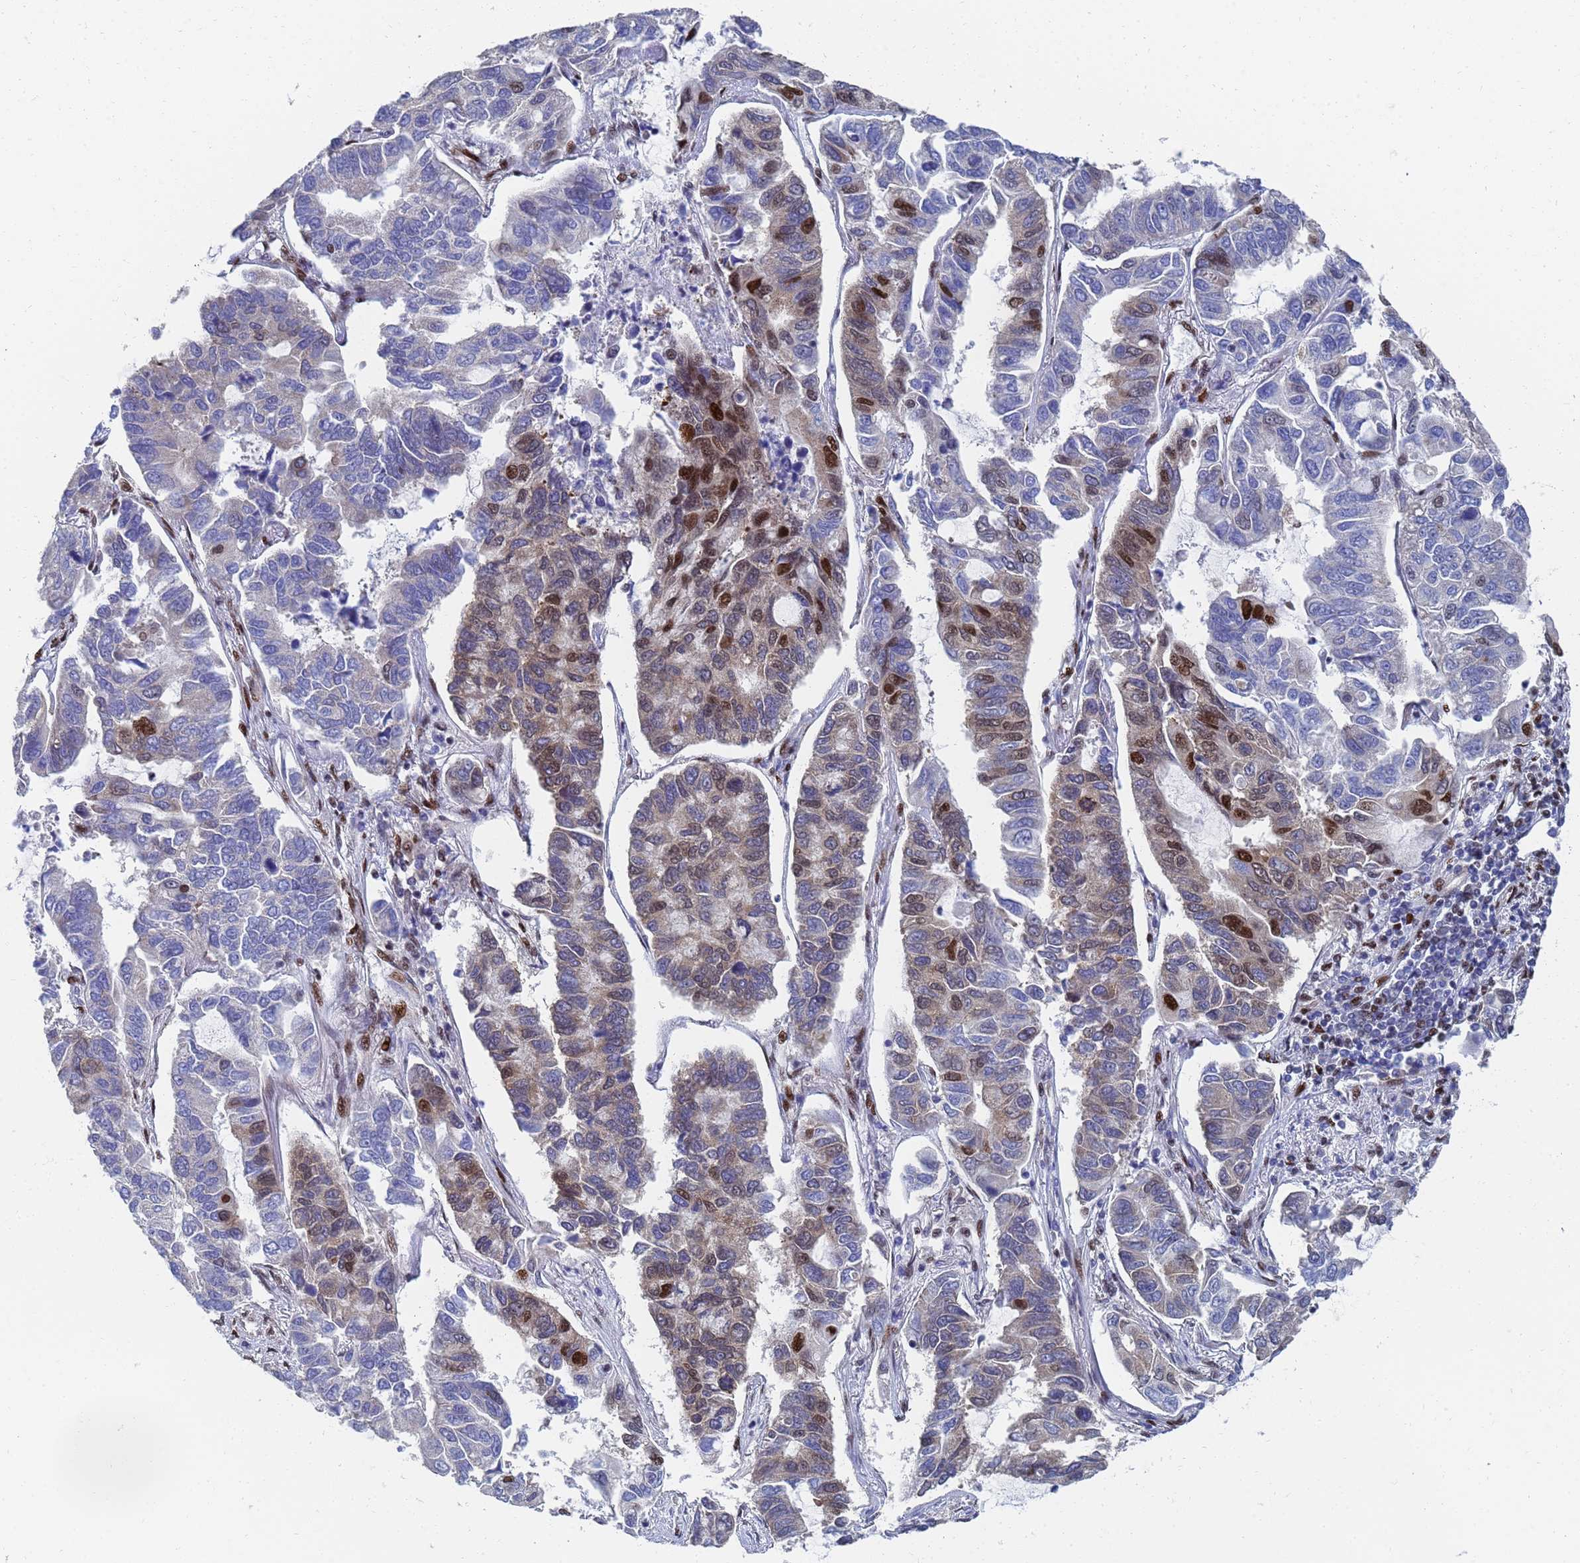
{"staining": {"intensity": "moderate", "quantity": "<25%", "location": "nuclear"}, "tissue": "lung cancer", "cell_type": "Tumor cells", "image_type": "cancer", "snomed": [{"axis": "morphology", "description": "Adenocarcinoma, NOS"}, {"axis": "topography", "description": "Lung"}], "caption": "Lung cancer (adenocarcinoma) tissue displays moderate nuclear expression in approximately <25% of tumor cells", "gene": "AP5Z1", "patient": {"sex": "male", "age": 64}}